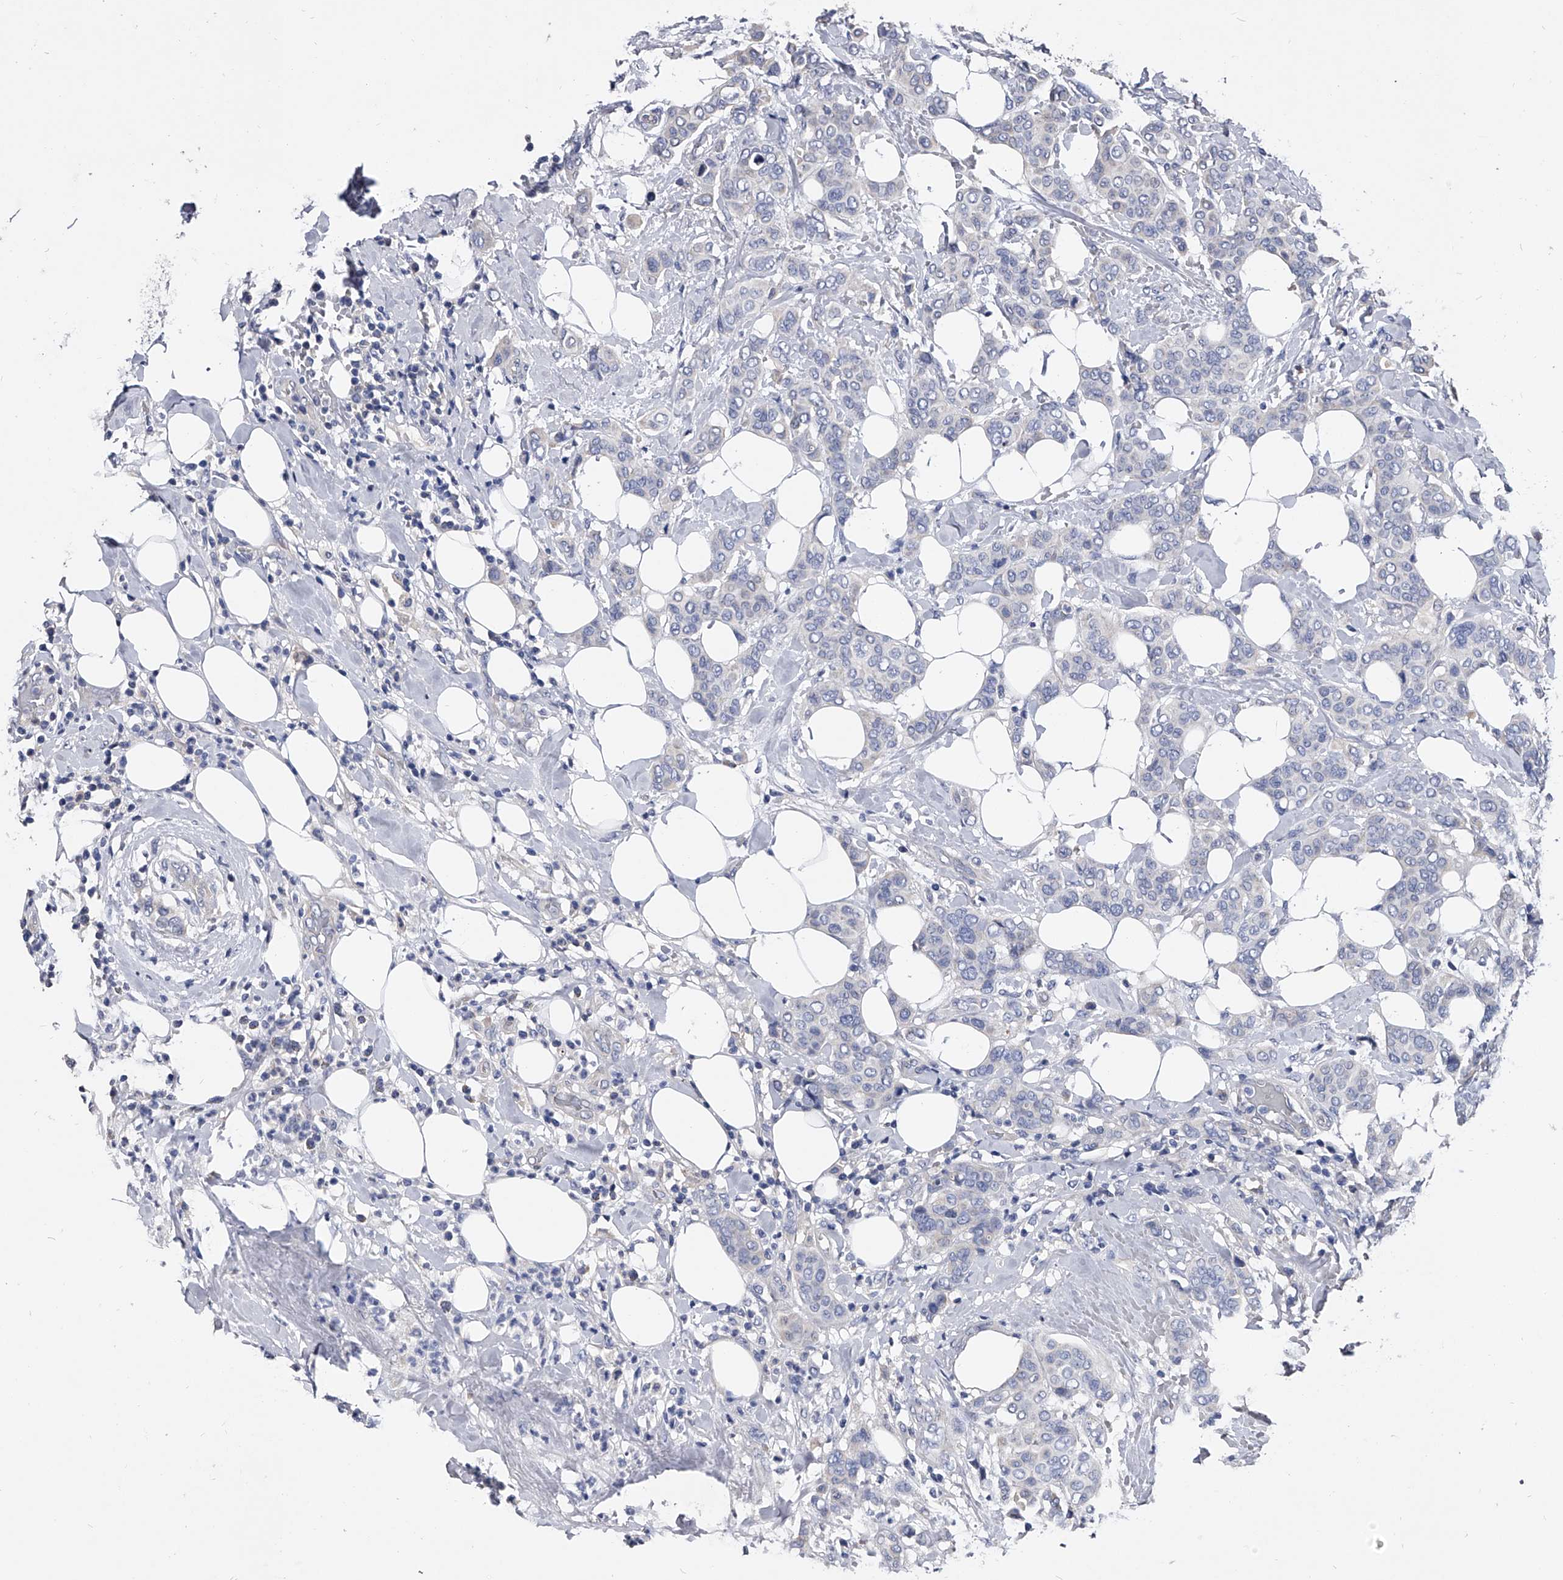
{"staining": {"intensity": "negative", "quantity": "none", "location": "none"}, "tissue": "breast cancer", "cell_type": "Tumor cells", "image_type": "cancer", "snomed": [{"axis": "morphology", "description": "Lobular carcinoma"}, {"axis": "topography", "description": "Breast"}], "caption": "A high-resolution micrograph shows immunohistochemistry (IHC) staining of breast lobular carcinoma, which reveals no significant positivity in tumor cells.", "gene": "EFCAB7", "patient": {"sex": "female", "age": 51}}